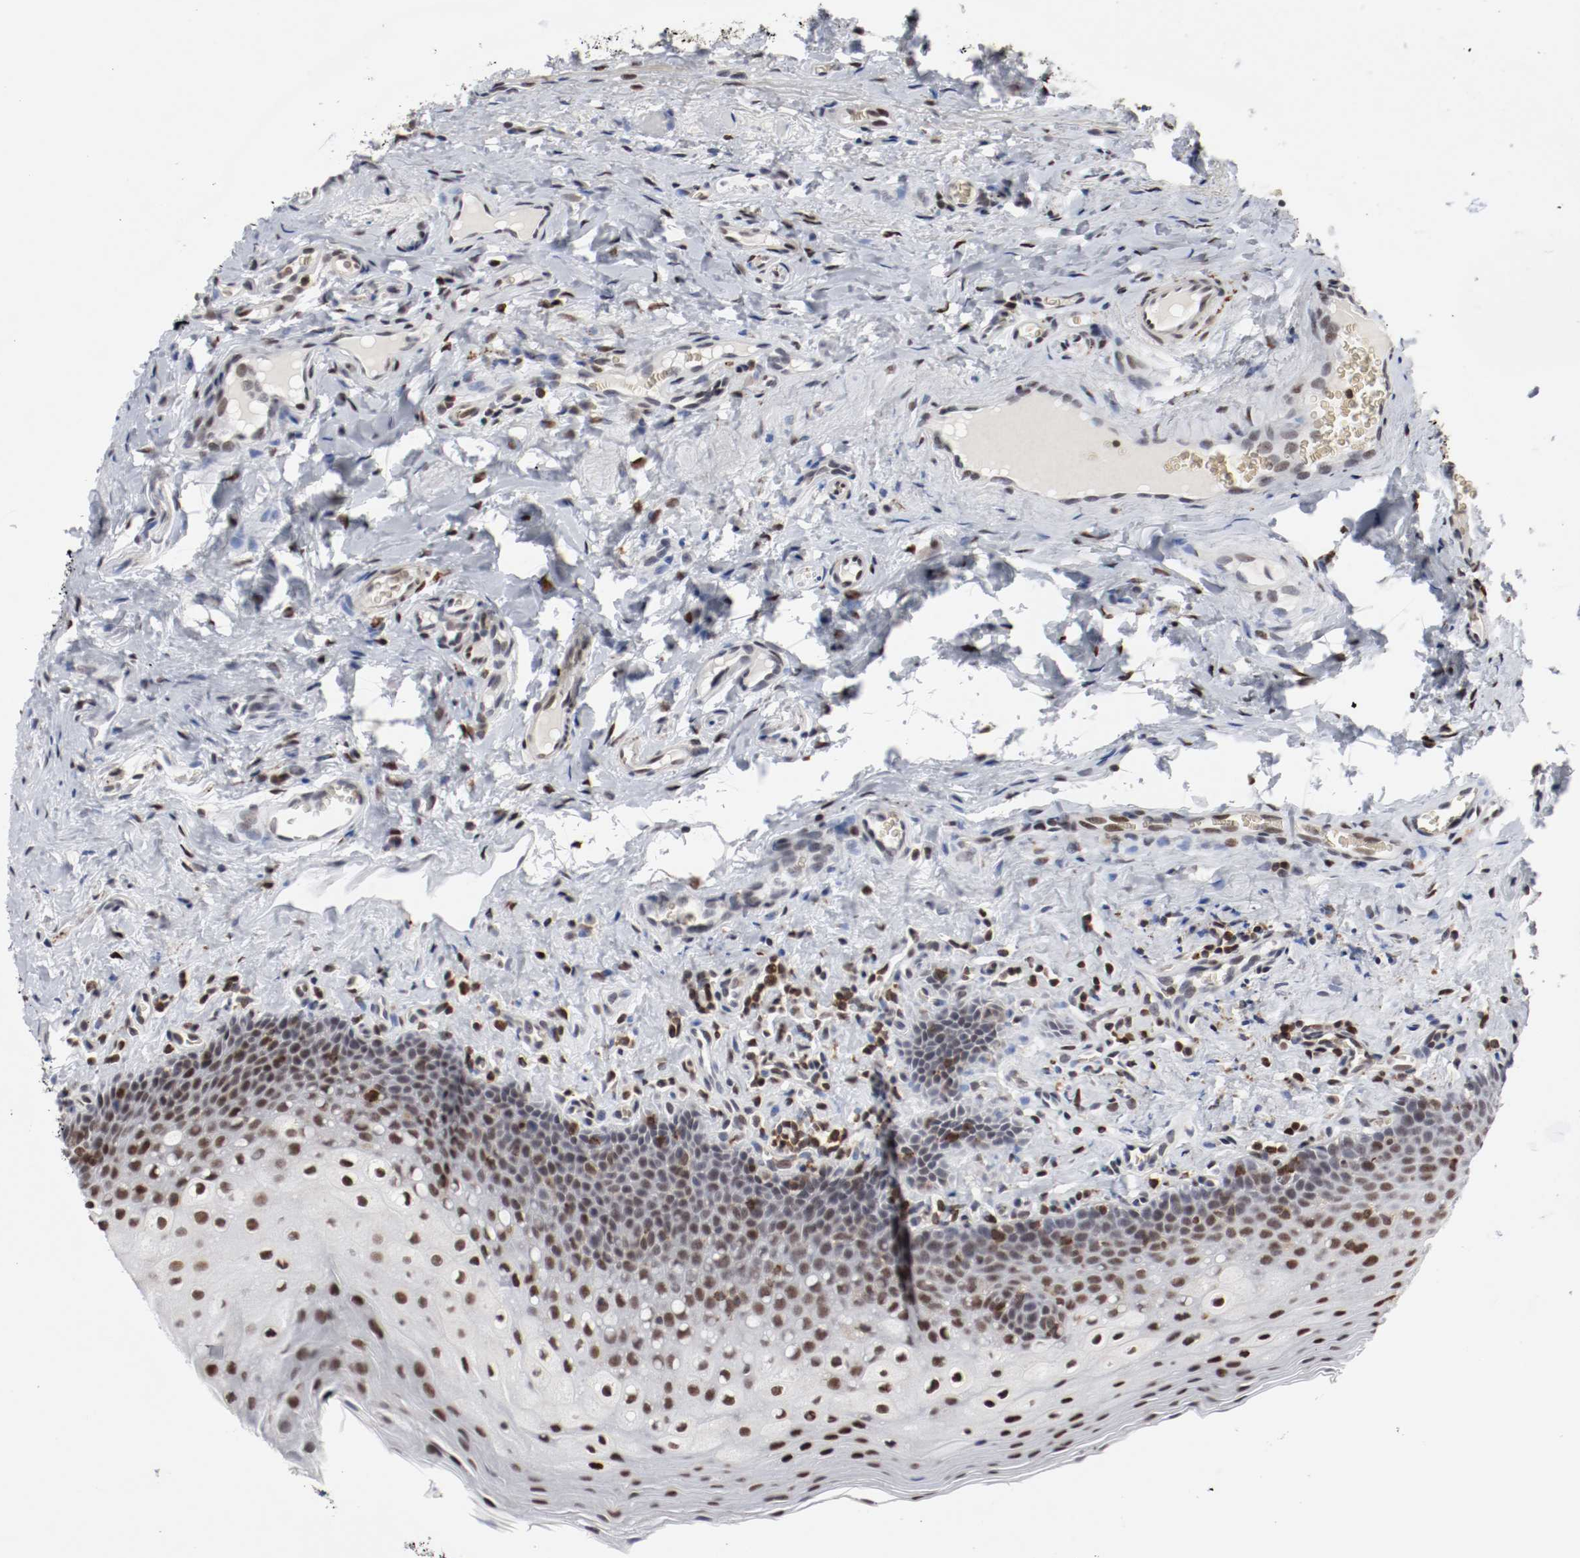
{"staining": {"intensity": "strong", "quantity": "25%-75%", "location": "nuclear"}, "tissue": "oral mucosa", "cell_type": "Squamous epithelial cells", "image_type": "normal", "snomed": [{"axis": "morphology", "description": "Normal tissue, NOS"}, {"axis": "topography", "description": "Oral tissue"}], "caption": "IHC staining of unremarkable oral mucosa, which exhibits high levels of strong nuclear positivity in approximately 25%-75% of squamous epithelial cells indicating strong nuclear protein staining. The staining was performed using DAB (brown) for protein detection and nuclei were counterstained in hematoxylin (blue).", "gene": "JUND", "patient": {"sex": "male", "age": 20}}